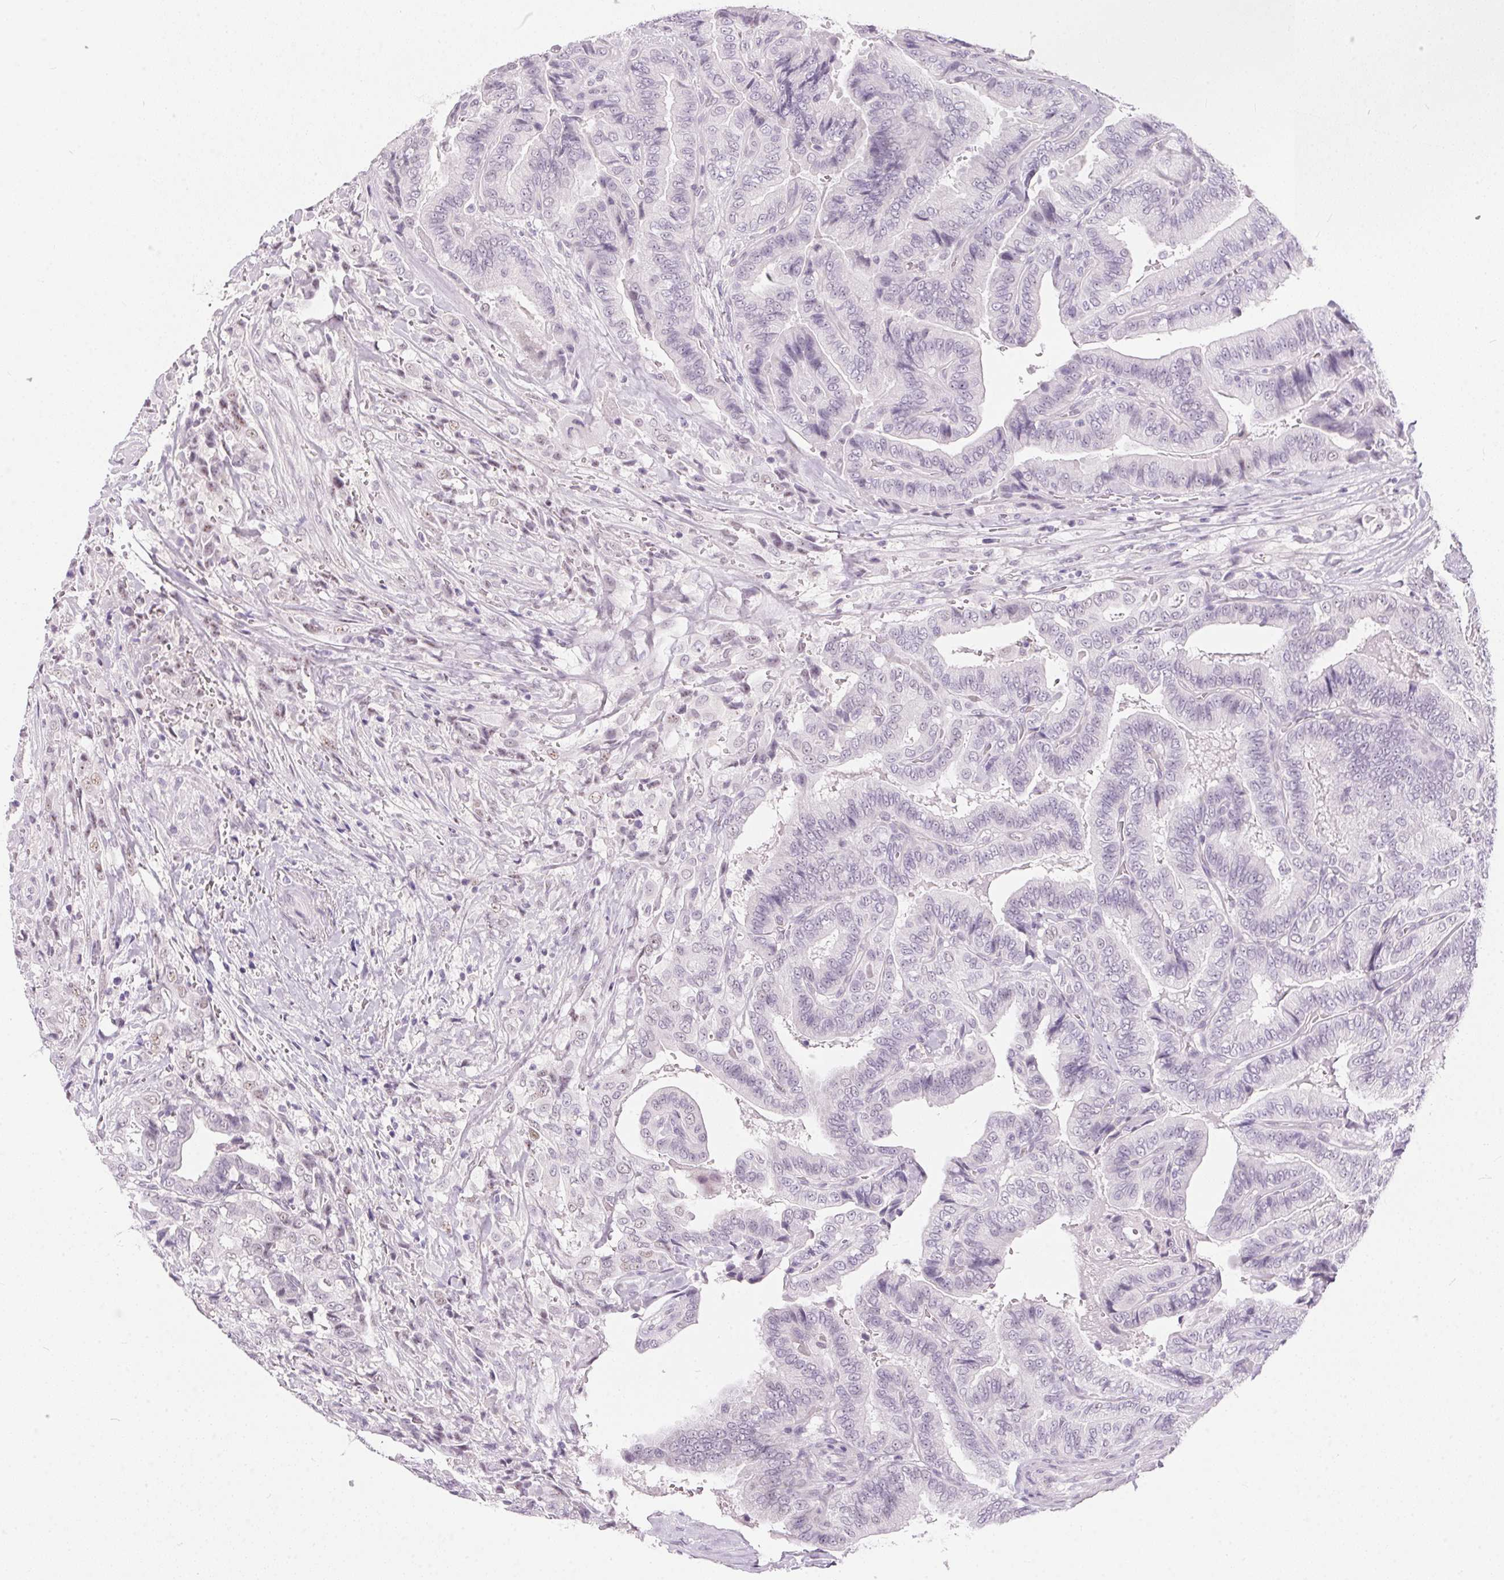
{"staining": {"intensity": "negative", "quantity": "none", "location": "none"}, "tissue": "thyroid cancer", "cell_type": "Tumor cells", "image_type": "cancer", "snomed": [{"axis": "morphology", "description": "Papillary adenocarcinoma, NOS"}, {"axis": "topography", "description": "Thyroid gland"}], "caption": "High power microscopy image of an IHC photomicrograph of thyroid cancer (papillary adenocarcinoma), revealing no significant staining in tumor cells. Nuclei are stained in blue.", "gene": "GBP6", "patient": {"sex": "male", "age": 61}}